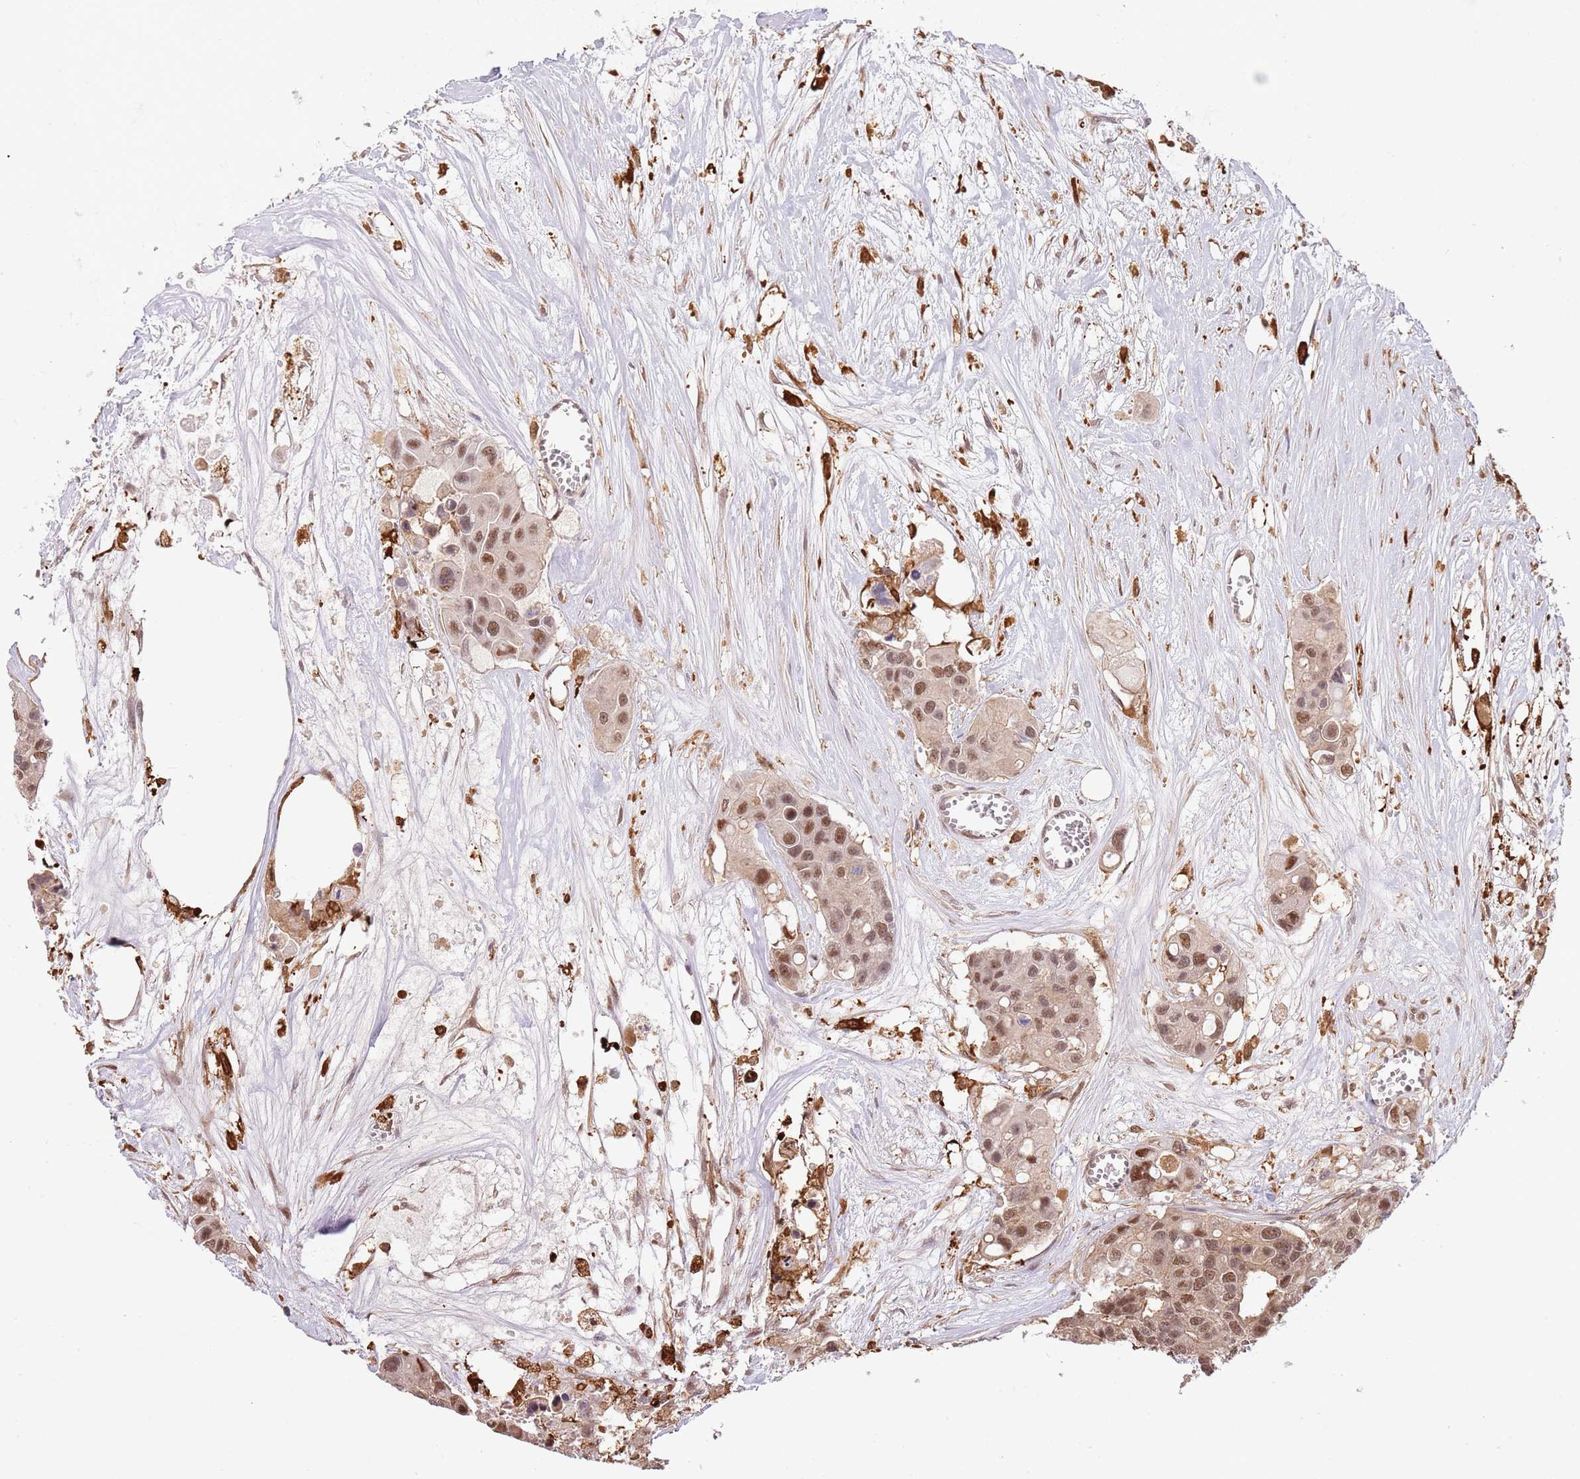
{"staining": {"intensity": "moderate", "quantity": ">75%", "location": "nuclear"}, "tissue": "colorectal cancer", "cell_type": "Tumor cells", "image_type": "cancer", "snomed": [{"axis": "morphology", "description": "Adenocarcinoma, NOS"}, {"axis": "topography", "description": "Colon"}], "caption": "Colorectal cancer stained with a brown dye shows moderate nuclear positive expression in approximately >75% of tumor cells.", "gene": "PLSCR5", "patient": {"sex": "male", "age": 77}}